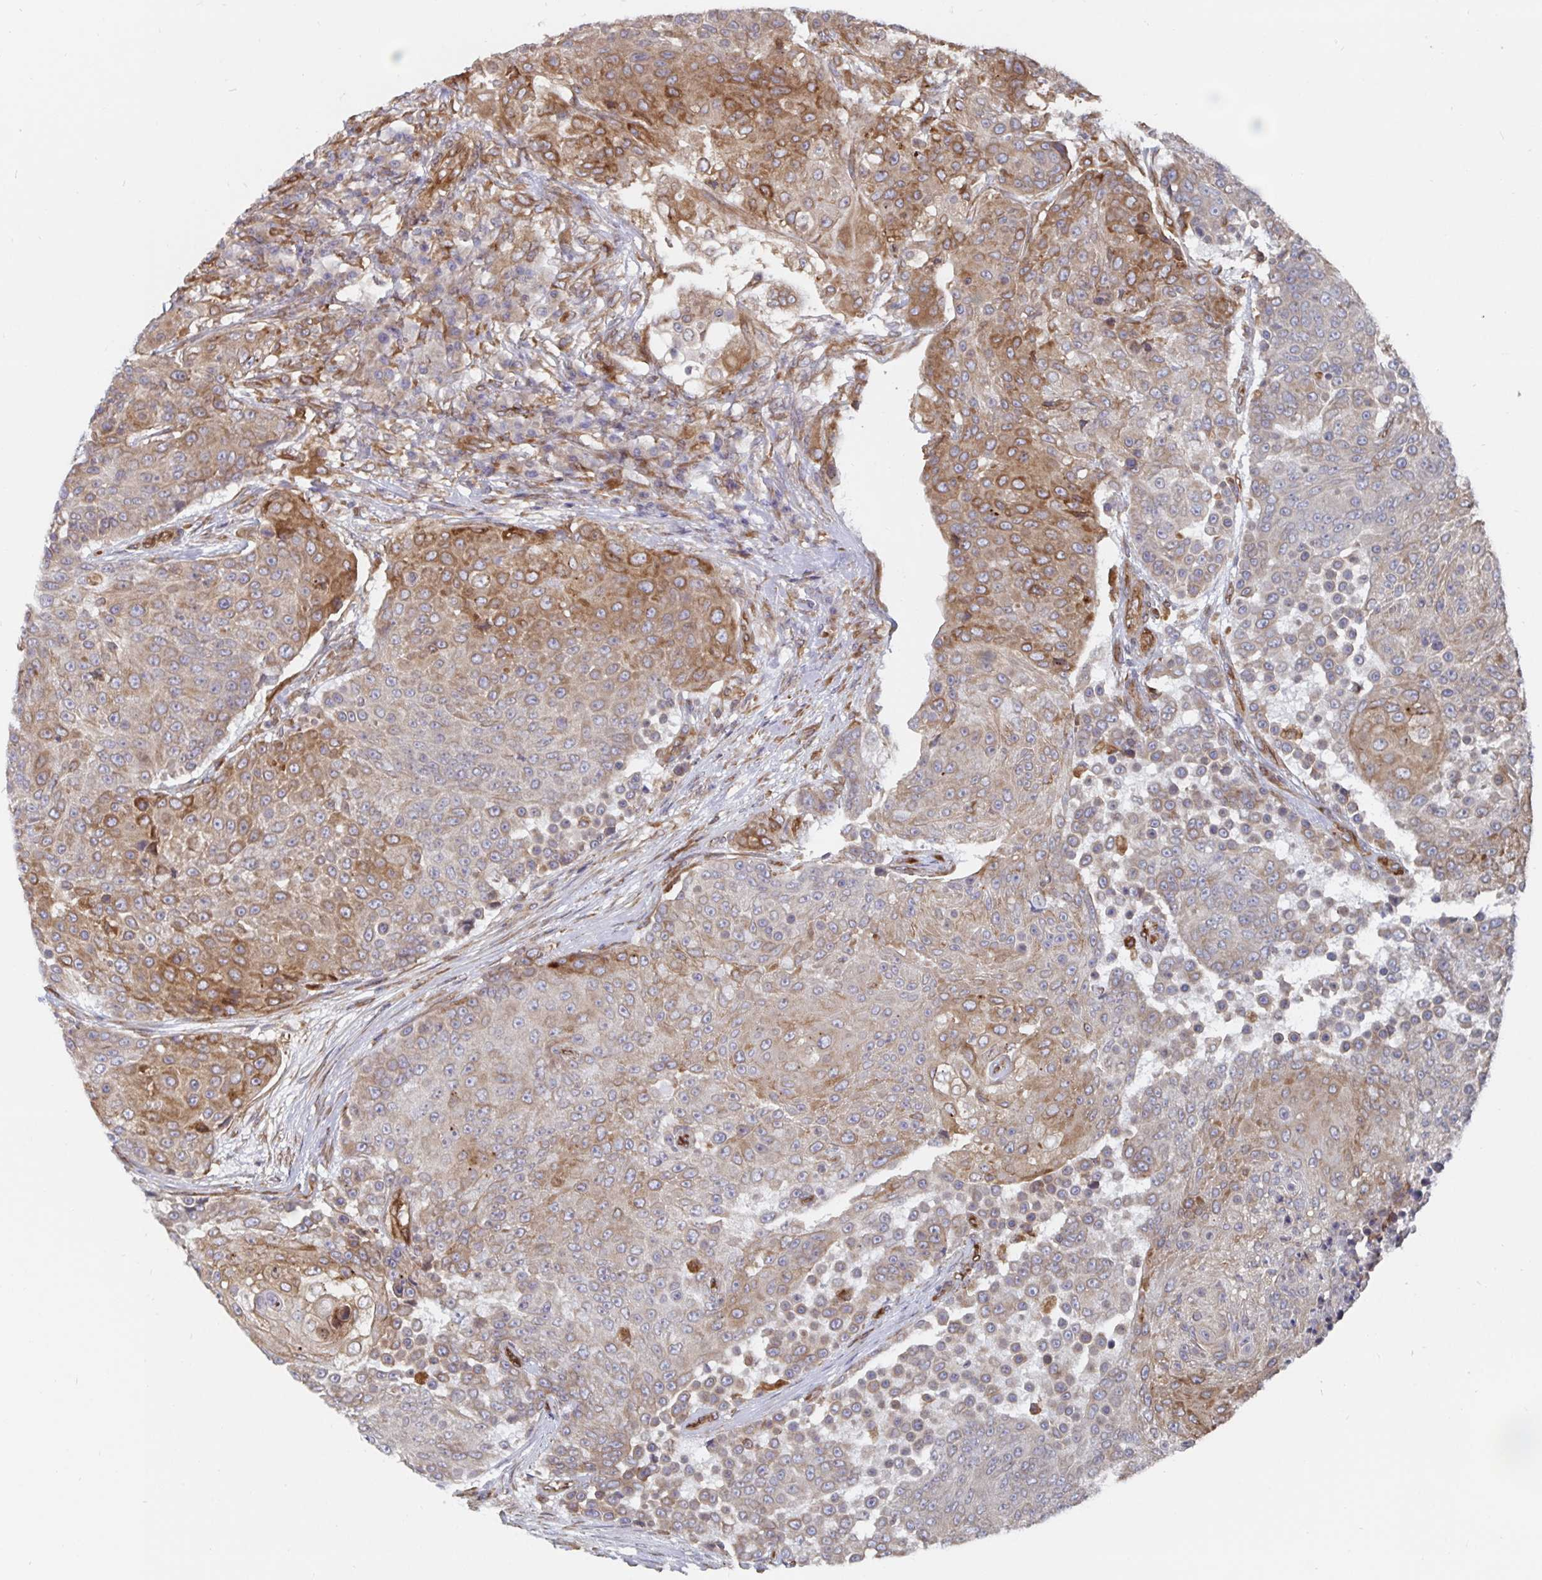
{"staining": {"intensity": "moderate", "quantity": "25%-75%", "location": "cytoplasmic/membranous"}, "tissue": "urothelial cancer", "cell_type": "Tumor cells", "image_type": "cancer", "snomed": [{"axis": "morphology", "description": "Urothelial carcinoma, High grade"}, {"axis": "topography", "description": "Urinary bladder"}], "caption": "Protein expression analysis of human urothelial cancer reveals moderate cytoplasmic/membranous expression in approximately 25%-75% of tumor cells. The staining is performed using DAB (3,3'-diaminobenzidine) brown chromogen to label protein expression. The nuclei are counter-stained blue using hematoxylin.", "gene": "BCAP29", "patient": {"sex": "female", "age": 63}}